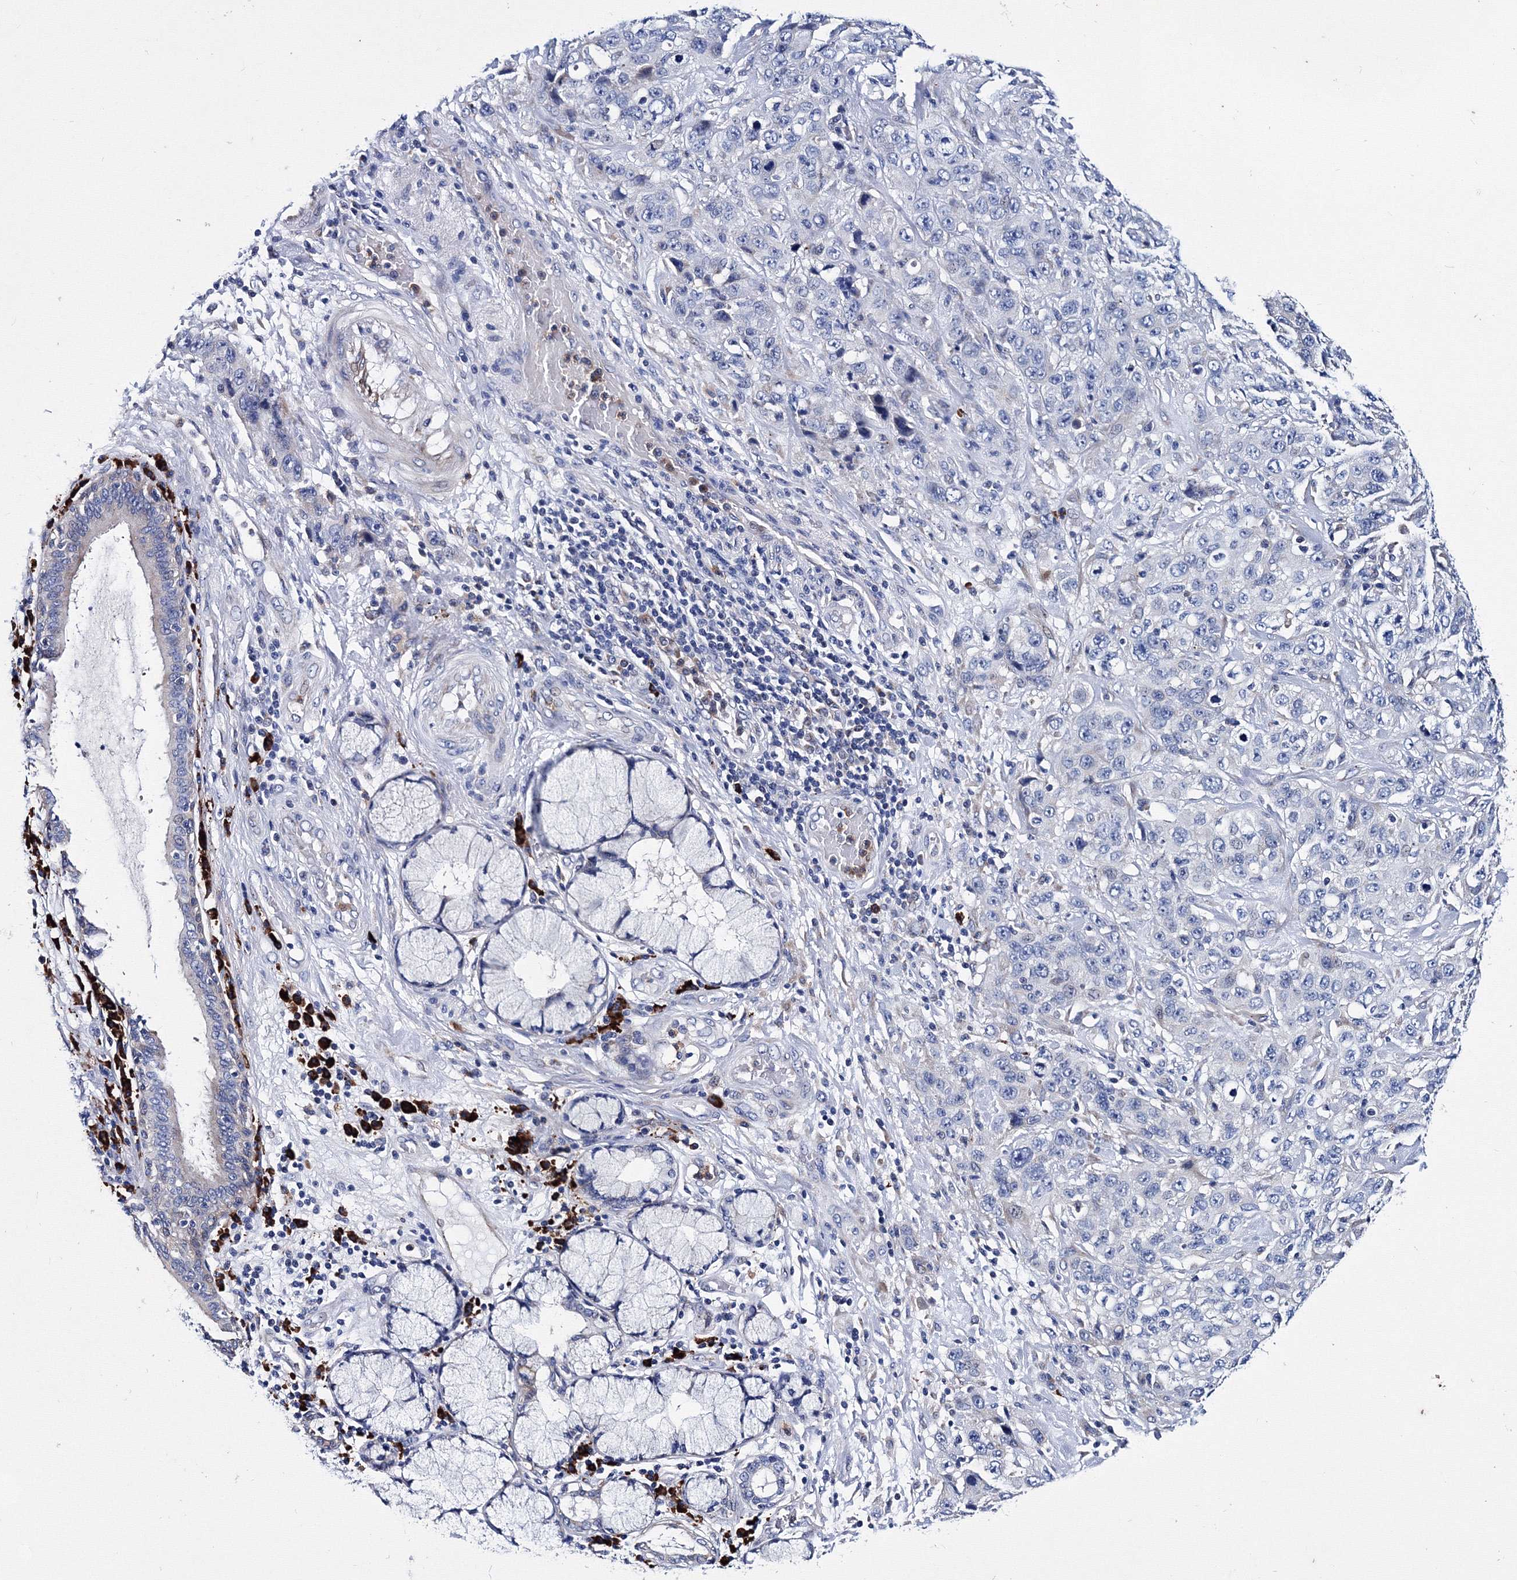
{"staining": {"intensity": "negative", "quantity": "none", "location": "none"}, "tissue": "stomach cancer", "cell_type": "Tumor cells", "image_type": "cancer", "snomed": [{"axis": "morphology", "description": "Adenocarcinoma, NOS"}, {"axis": "topography", "description": "Stomach"}], "caption": "Stomach cancer was stained to show a protein in brown. There is no significant expression in tumor cells.", "gene": "TRPM2", "patient": {"sex": "male", "age": 48}}